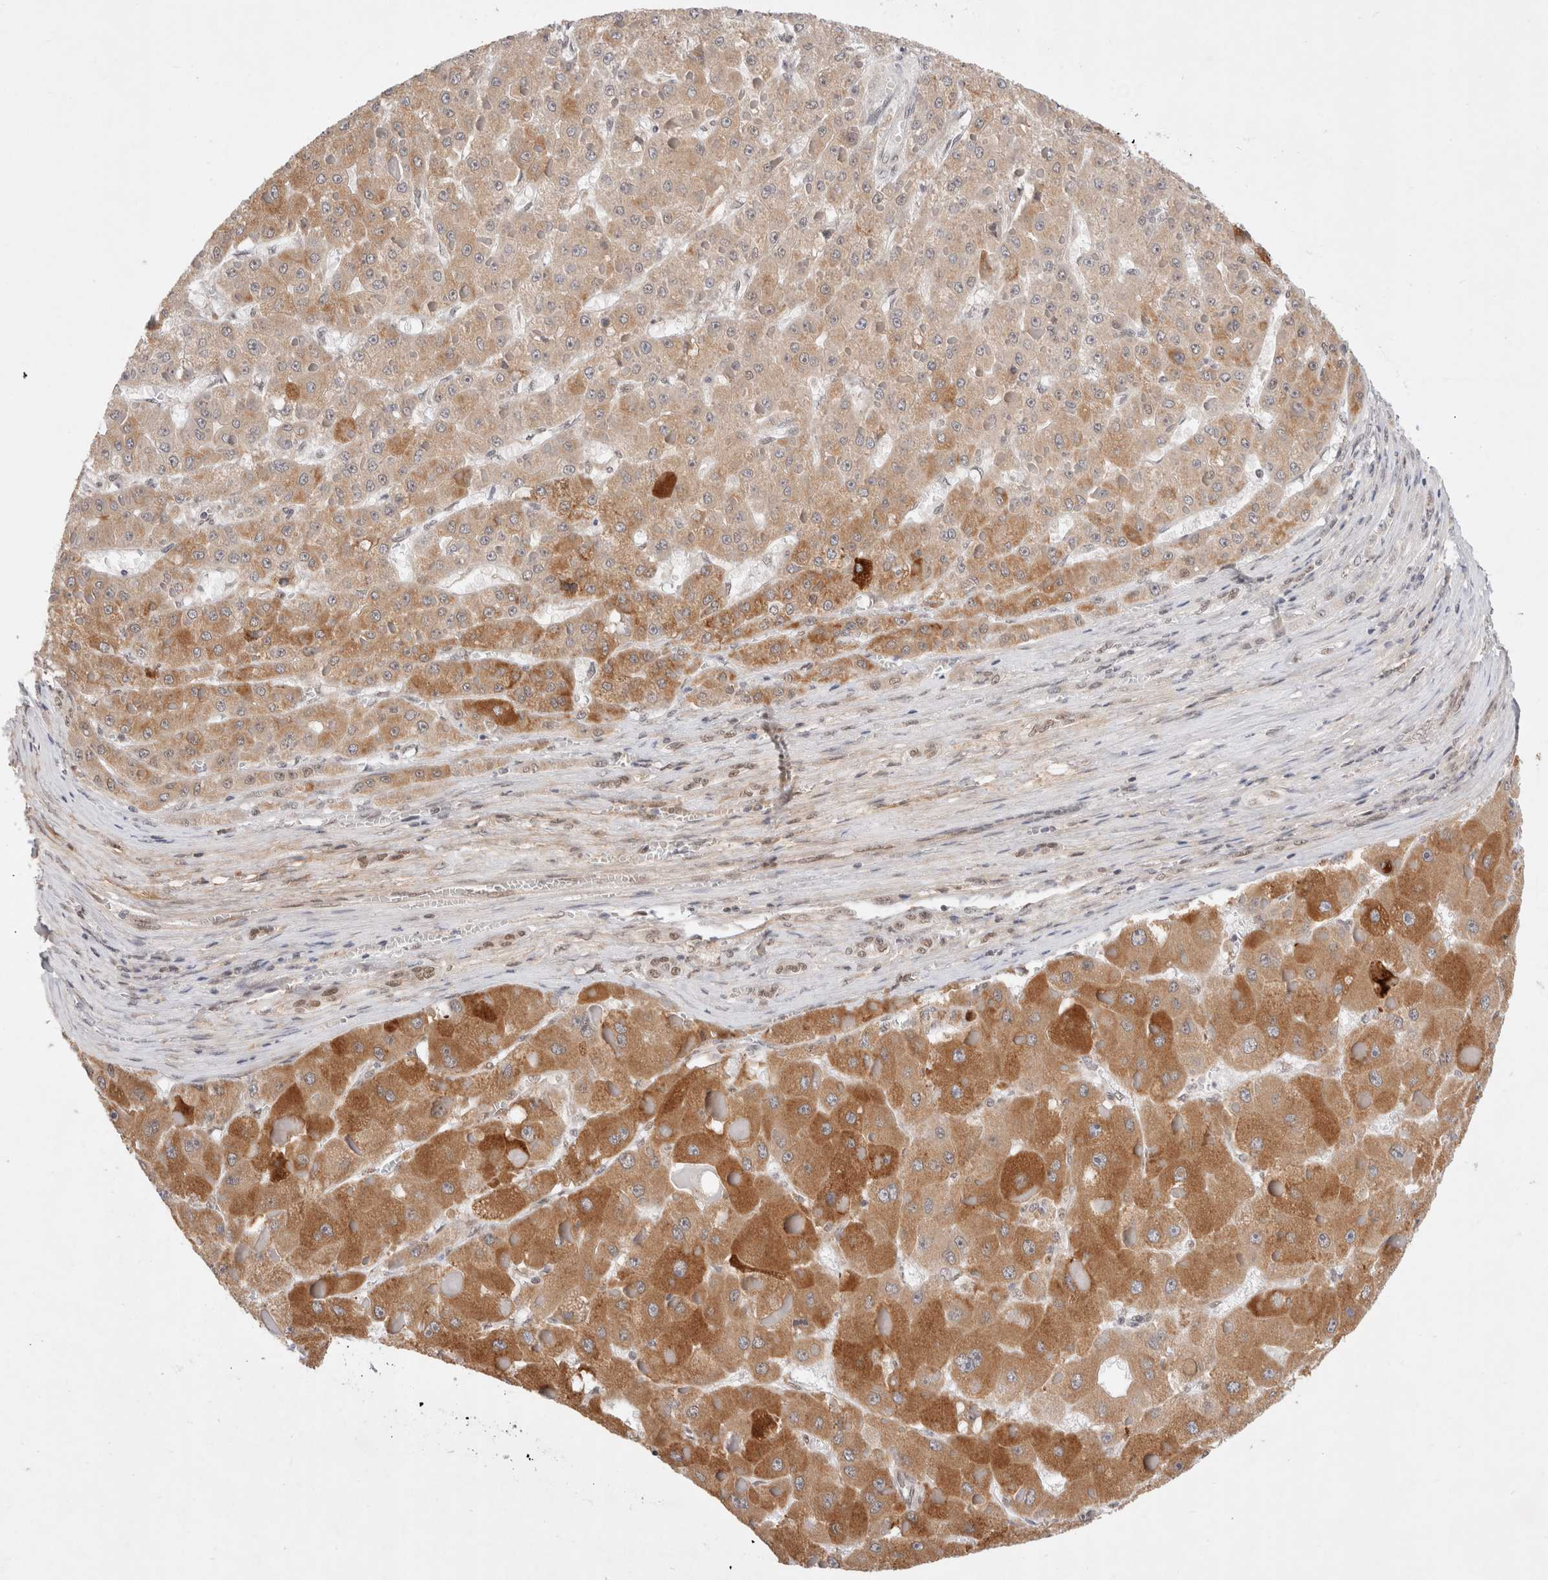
{"staining": {"intensity": "moderate", "quantity": ">75%", "location": "cytoplasmic/membranous"}, "tissue": "liver cancer", "cell_type": "Tumor cells", "image_type": "cancer", "snomed": [{"axis": "morphology", "description": "Carcinoma, Hepatocellular, NOS"}, {"axis": "topography", "description": "Liver"}], "caption": "Hepatocellular carcinoma (liver) stained with DAB (3,3'-diaminobenzidine) immunohistochemistry demonstrates medium levels of moderate cytoplasmic/membranous expression in approximately >75% of tumor cells. (Stains: DAB in brown, nuclei in blue, Microscopy: brightfield microscopy at high magnification).", "gene": "GTF2I", "patient": {"sex": "female", "age": 73}}